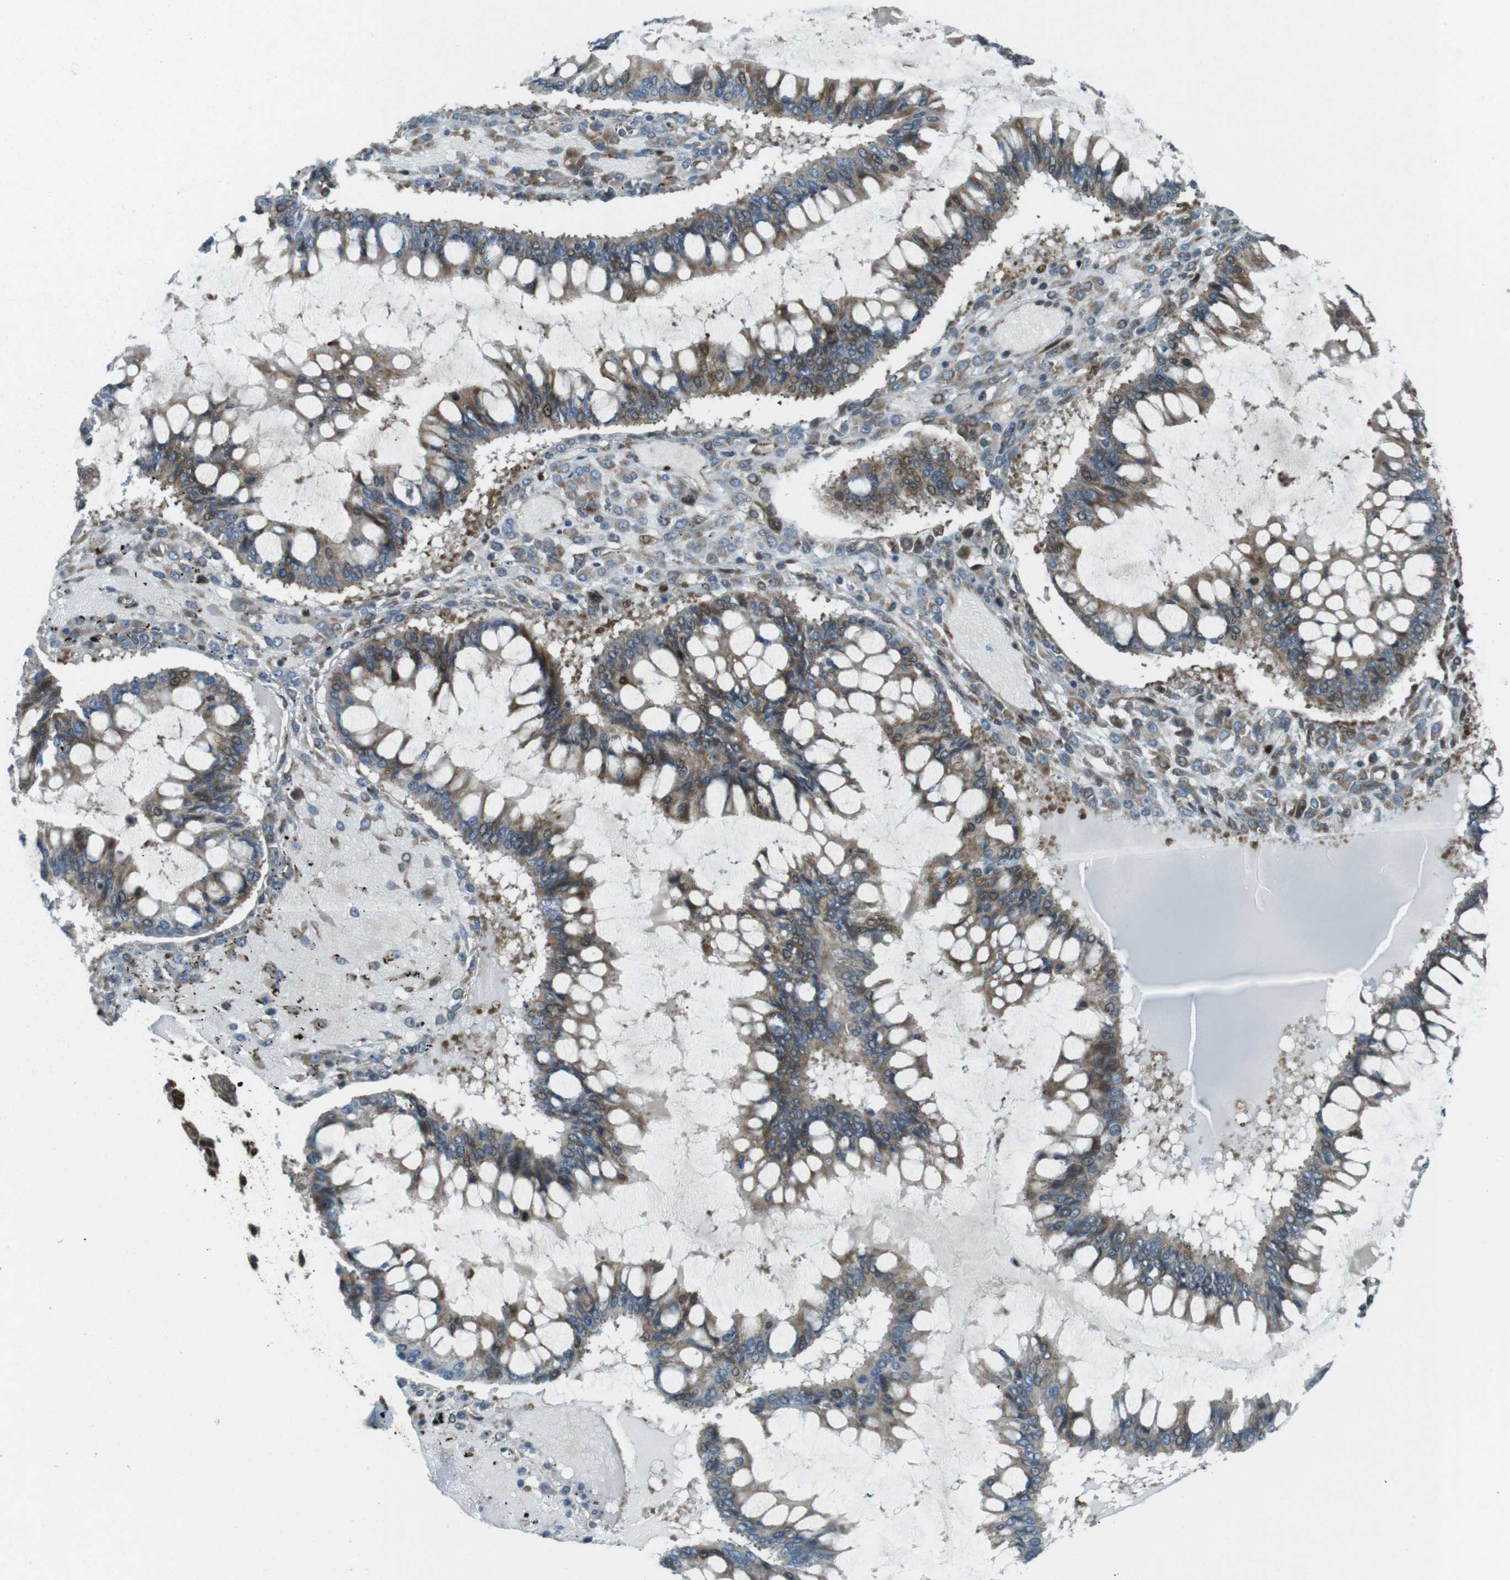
{"staining": {"intensity": "moderate", "quantity": ">75%", "location": "cytoplasmic/membranous"}, "tissue": "ovarian cancer", "cell_type": "Tumor cells", "image_type": "cancer", "snomed": [{"axis": "morphology", "description": "Cystadenocarcinoma, mucinous, NOS"}, {"axis": "topography", "description": "Ovary"}], "caption": "Ovarian cancer tissue displays moderate cytoplasmic/membranous staining in about >75% of tumor cells, visualized by immunohistochemistry.", "gene": "ZNF330", "patient": {"sex": "female", "age": 73}}